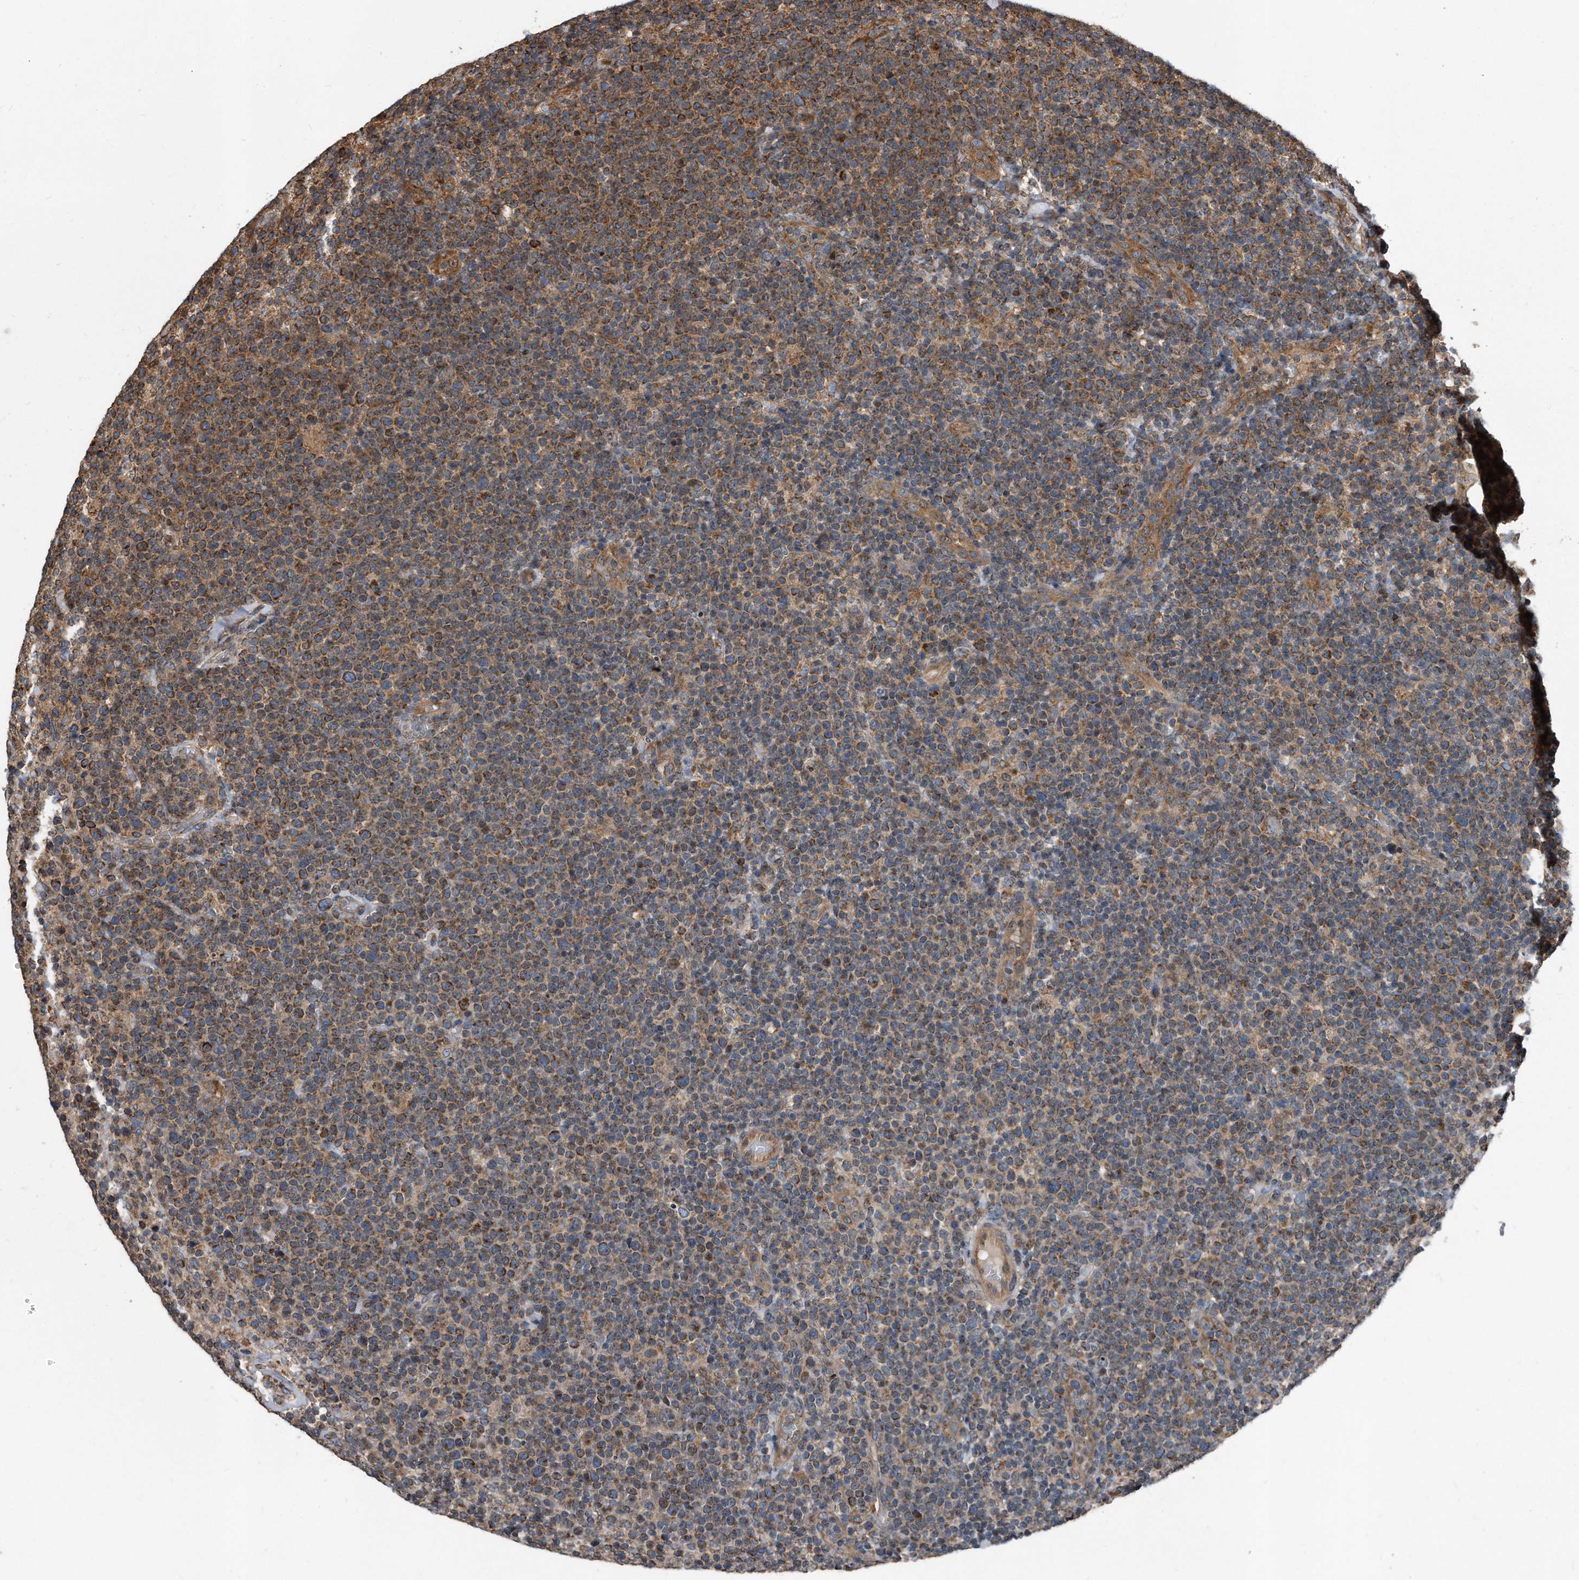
{"staining": {"intensity": "moderate", "quantity": ">75%", "location": "cytoplasmic/membranous"}, "tissue": "lymphoma", "cell_type": "Tumor cells", "image_type": "cancer", "snomed": [{"axis": "morphology", "description": "Malignant lymphoma, non-Hodgkin's type, High grade"}, {"axis": "topography", "description": "Lymph node"}], "caption": "Immunohistochemical staining of lymphoma exhibits medium levels of moderate cytoplasmic/membranous expression in about >75% of tumor cells.", "gene": "FAM136A", "patient": {"sex": "male", "age": 61}}